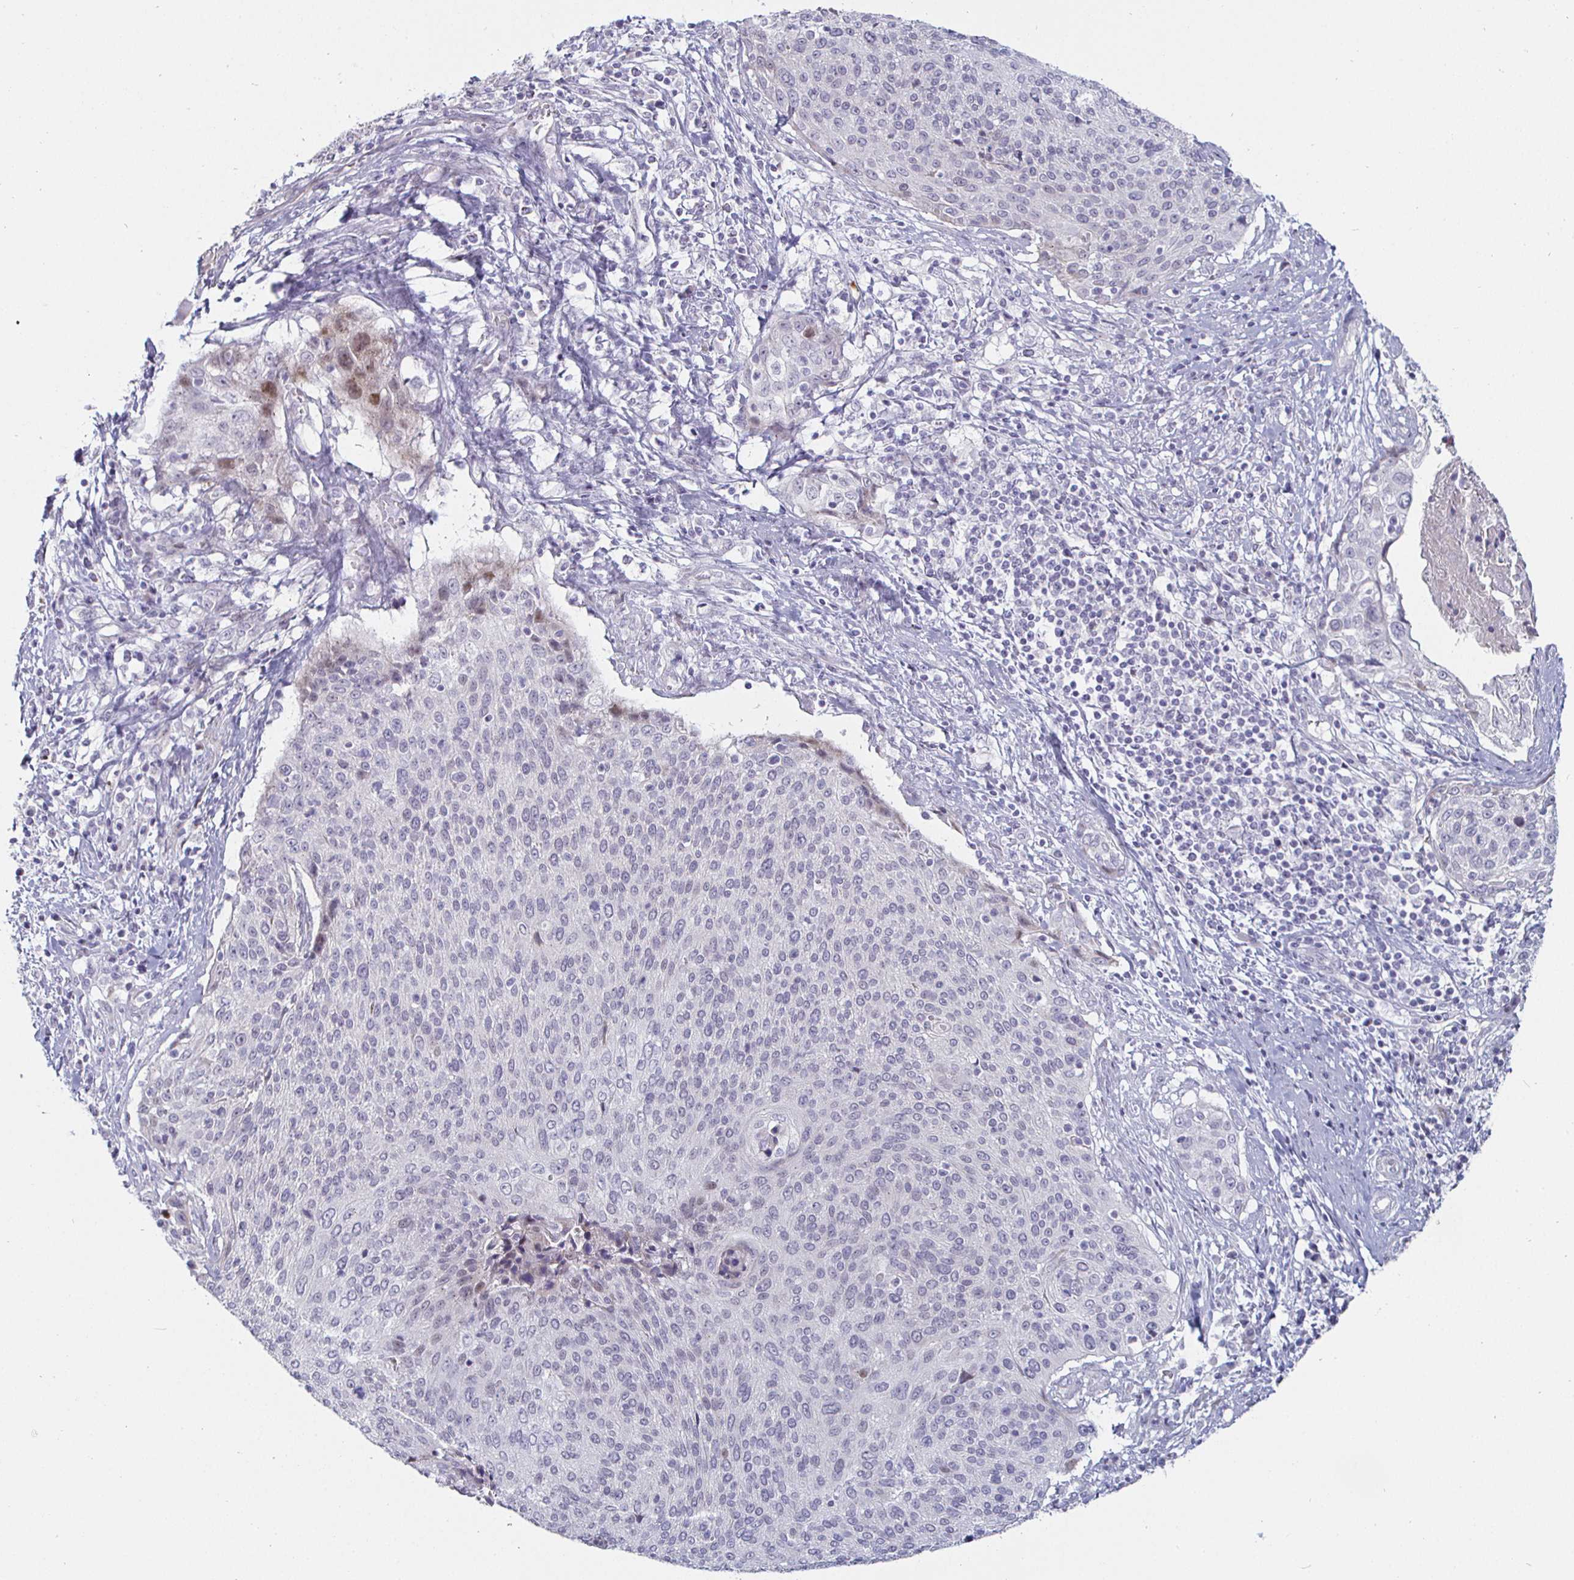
{"staining": {"intensity": "negative", "quantity": "none", "location": "none"}, "tissue": "cervical cancer", "cell_type": "Tumor cells", "image_type": "cancer", "snomed": [{"axis": "morphology", "description": "Squamous cell carcinoma, NOS"}, {"axis": "topography", "description": "Cervix"}], "caption": "DAB immunohistochemical staining of cervical squamous cell carcinoma shows no significant staining in tumor cells.", "gene": "DMRTB1", "patient": {"sex": "female", "age": 31}}